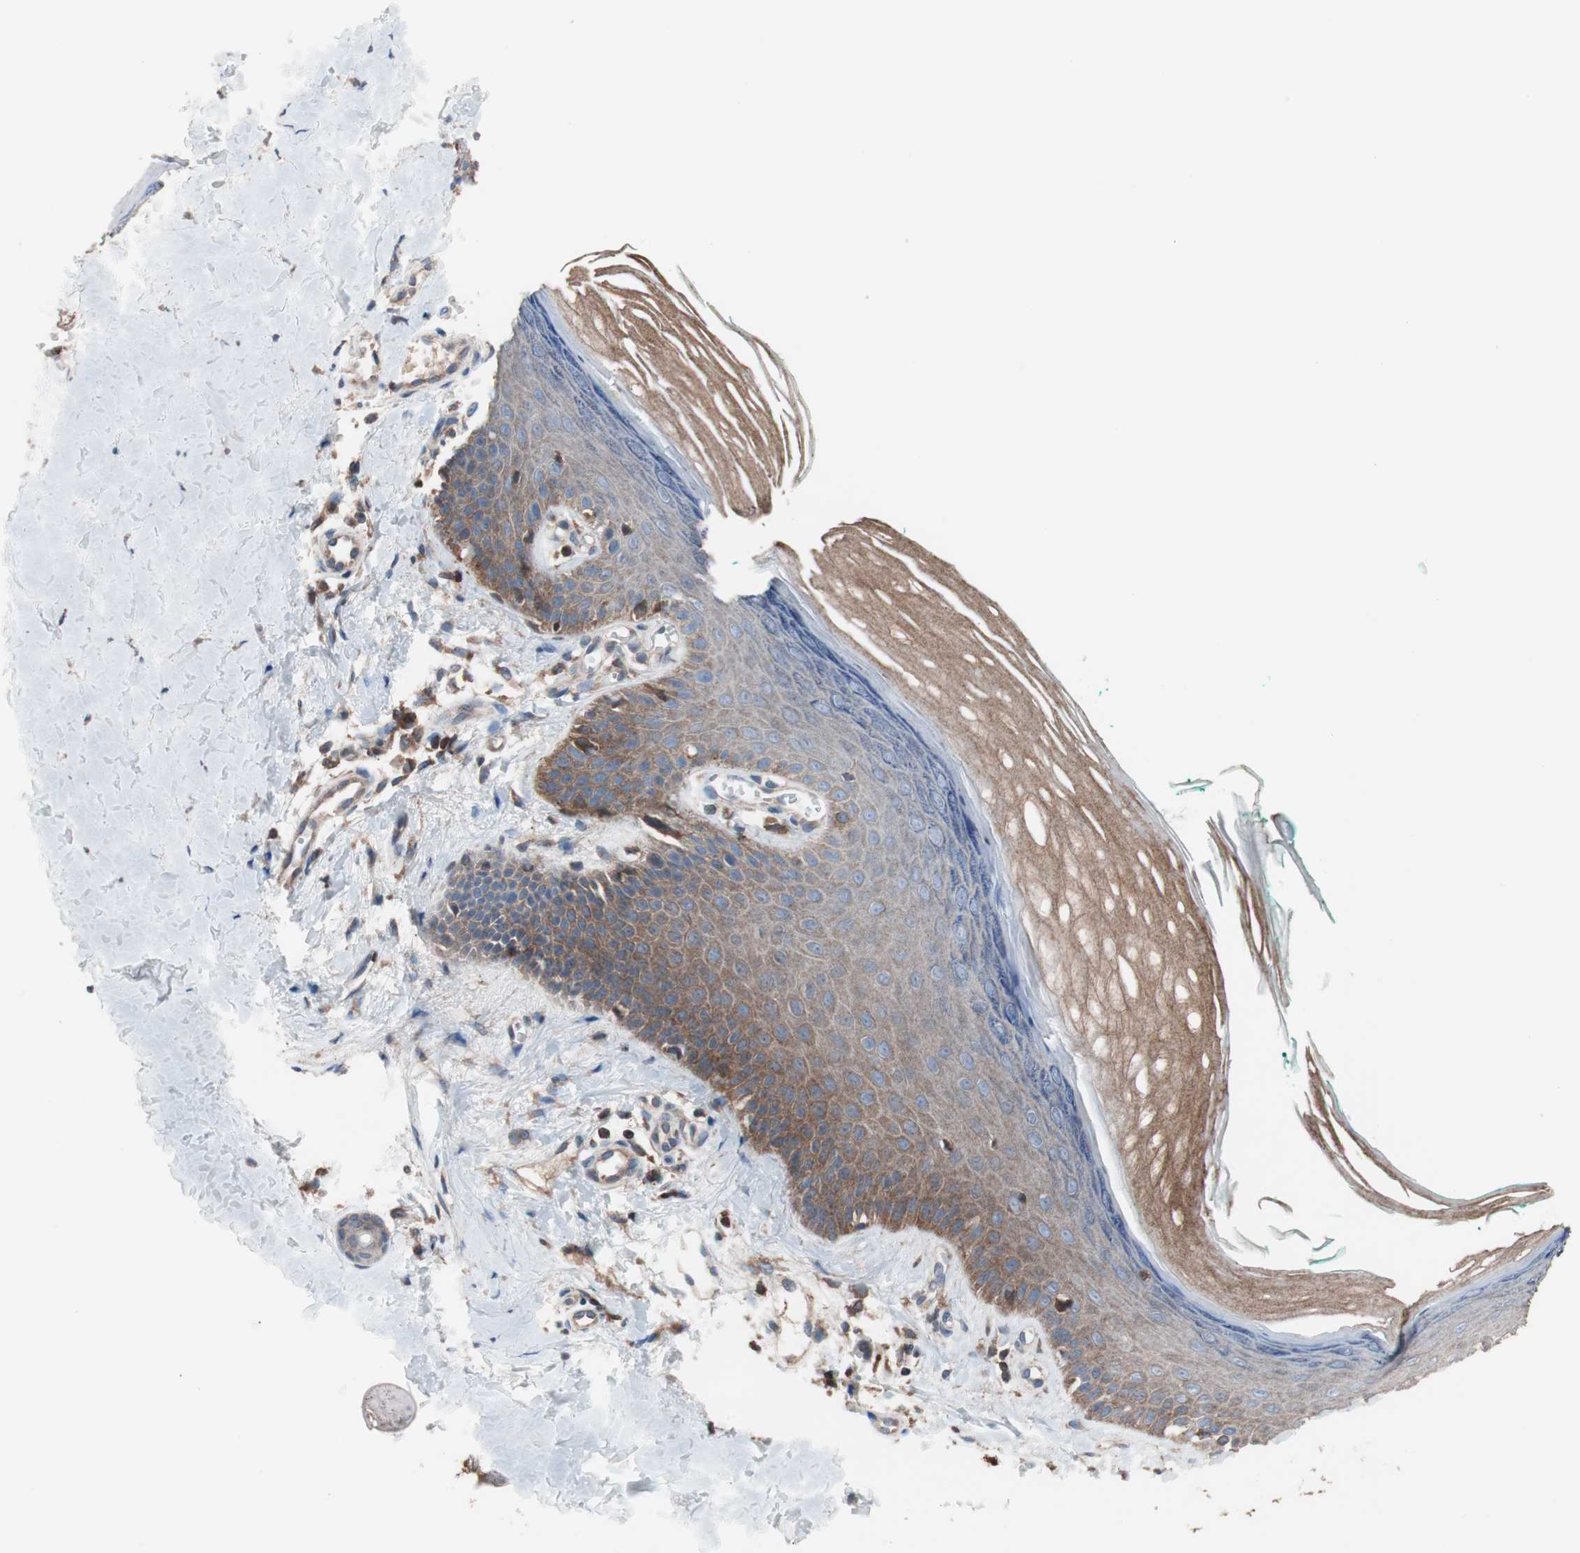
{"staining": {"intensity": "moderate", "quantity": "25%-75%", "location": "cytoplasmic/membranous"}, "tissue": "skin", "cell_type": "Fibroblasts", "image_type": "normal", "snomed": [{"axis": "morphology", "description": "Normal tissue, NOS"}, {"axis": "topography", "description": "Skin"}], "caption": "An image of human skin stained for a protein reveals moderate cytoplasmic/membranous brown staining in fibroblasts. (DAB (3,3'-diaminobenzidine) IHC, brown staining for protein, blue staining for nuclei).", "gene": "PIK3R1", "patient": {"sex": "male", "age": 26}}